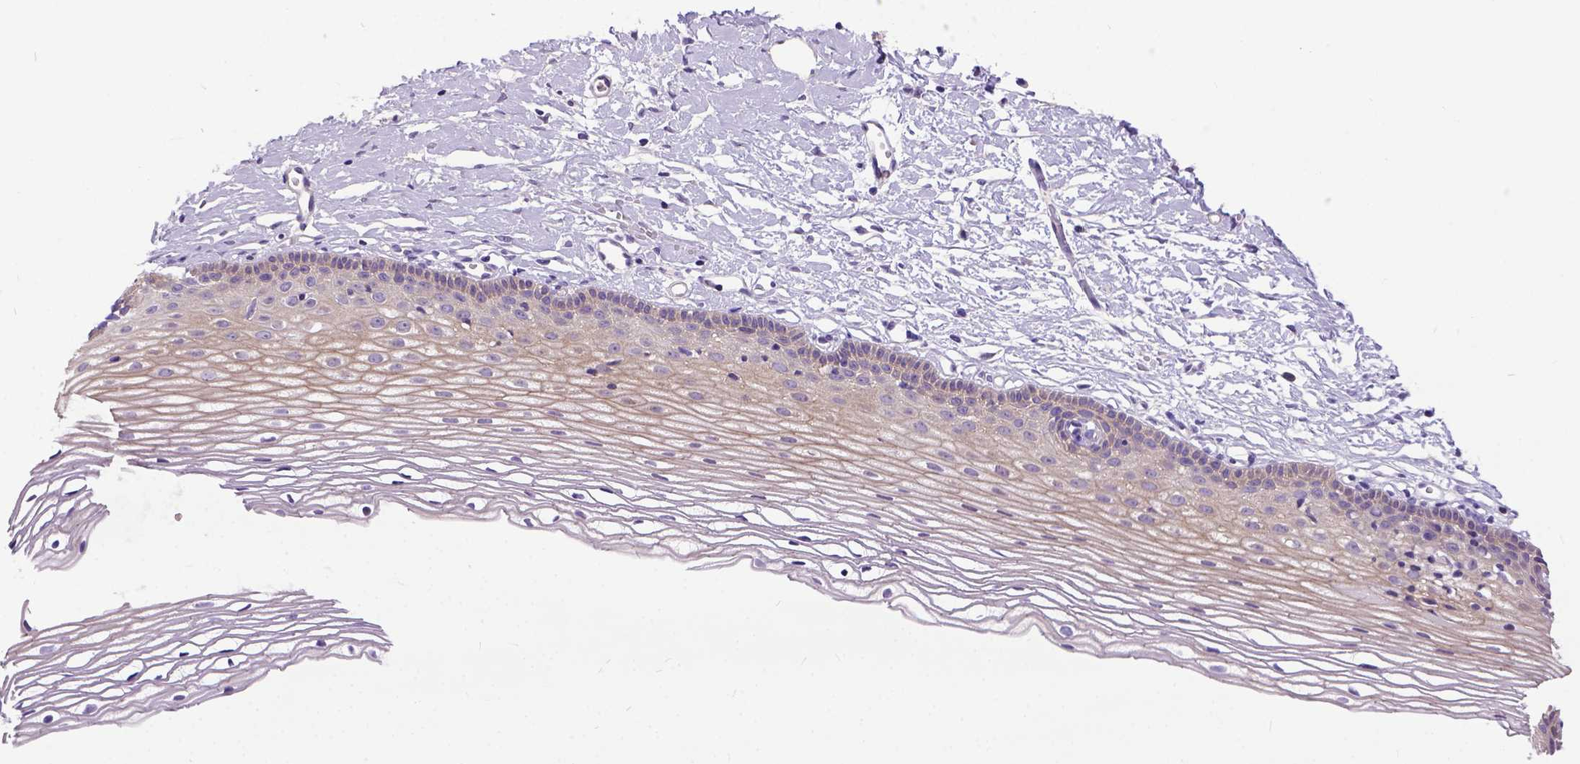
{"staining": {"intensity": "weak", "quantity": "<25%", "location": "cytoplasmic/membranous"}, "tissue": "cervix", "cell_type": "Glandular cells", "image_type": "normal", "snomed": [{"axis": "morphology", "description": "Normal tissue, NOS"}, {"axis": "topography", "description": "Cervix"}], "caption": "Immunohistochemistry of benign cervix demonstrates no expression in glandular cells.", "gene": "NEK5", "patient": {"sex": "female", "age": 40}}